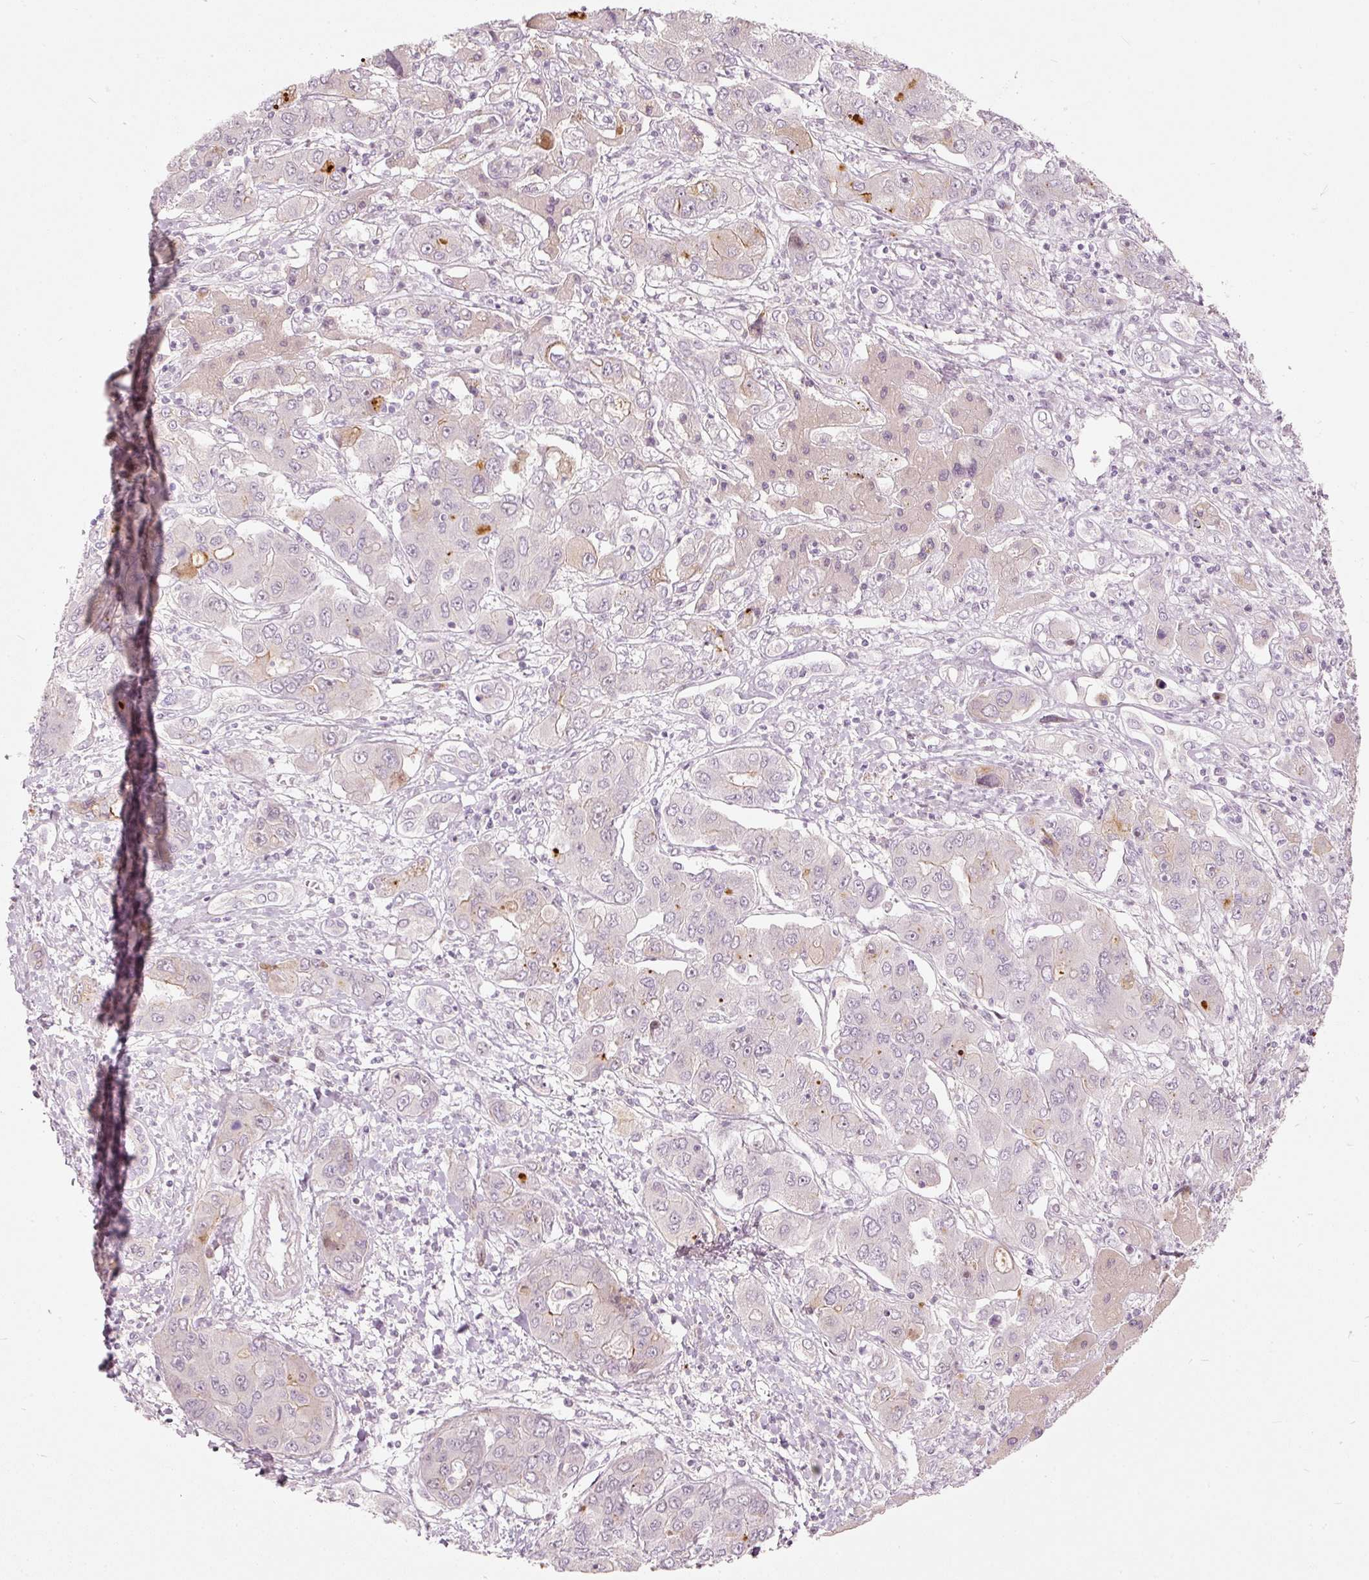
{"staining": {"intensity": "weak", "quantity": "<25%", "location": "cytoplasmic/membranous"}, "tissue": "liver cancer", "cell_type": "Tumor cells", "image_type": "cancer", "snomed": [{"axis": "morphology", "description": "Cholangiocarcinoma"}, {"axis": "topography", "description": "Liver"}], "caption": "High power microscopy histopathology image of an immunohistochemistry photomicrograph of cholangiocarcinoma (liver), revealing no significant positivity in tumor cells.", "gene": "SLC20A1", "patient": {"sex": "male", "age": 67}}